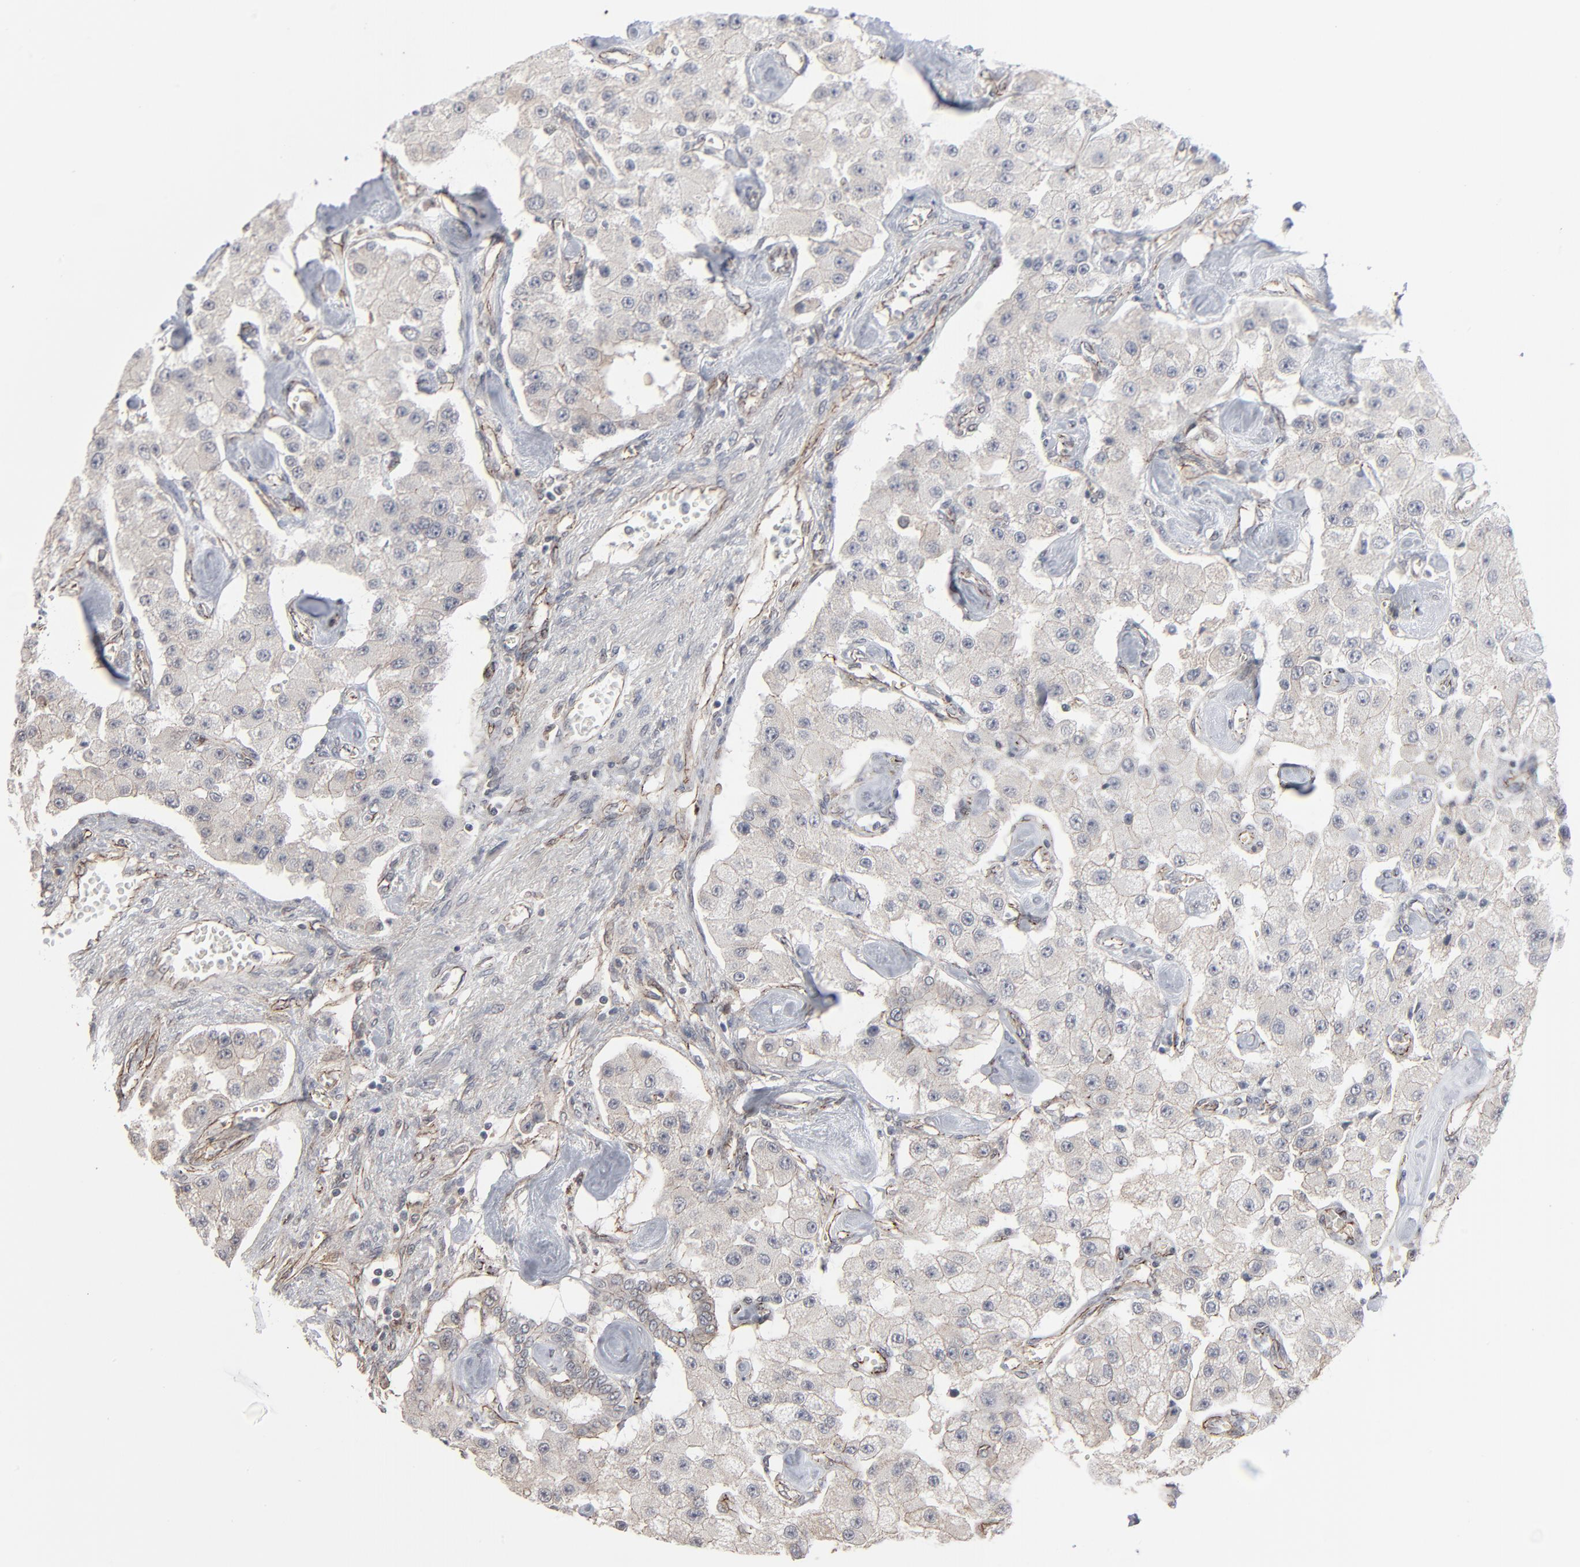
{"staining": {"intensity": "negative", "quantity": "none", "location": "none"}, "tissue": "carcinoid", "cell_type": "Tumor cells", "image_type": "cancer", "snomed": [{"axis": "morphology", "description": "Carcinoid, malignant, NOS"}, {"axis": "topography", "description": "Pancreas"}], "caption": "This is a micrograph of immunohistochemistry staining of carcinoid, which shows no staining in tumor cells.", "gene": "CTNND1", "patient": {"sex": "male", "age": 41}}